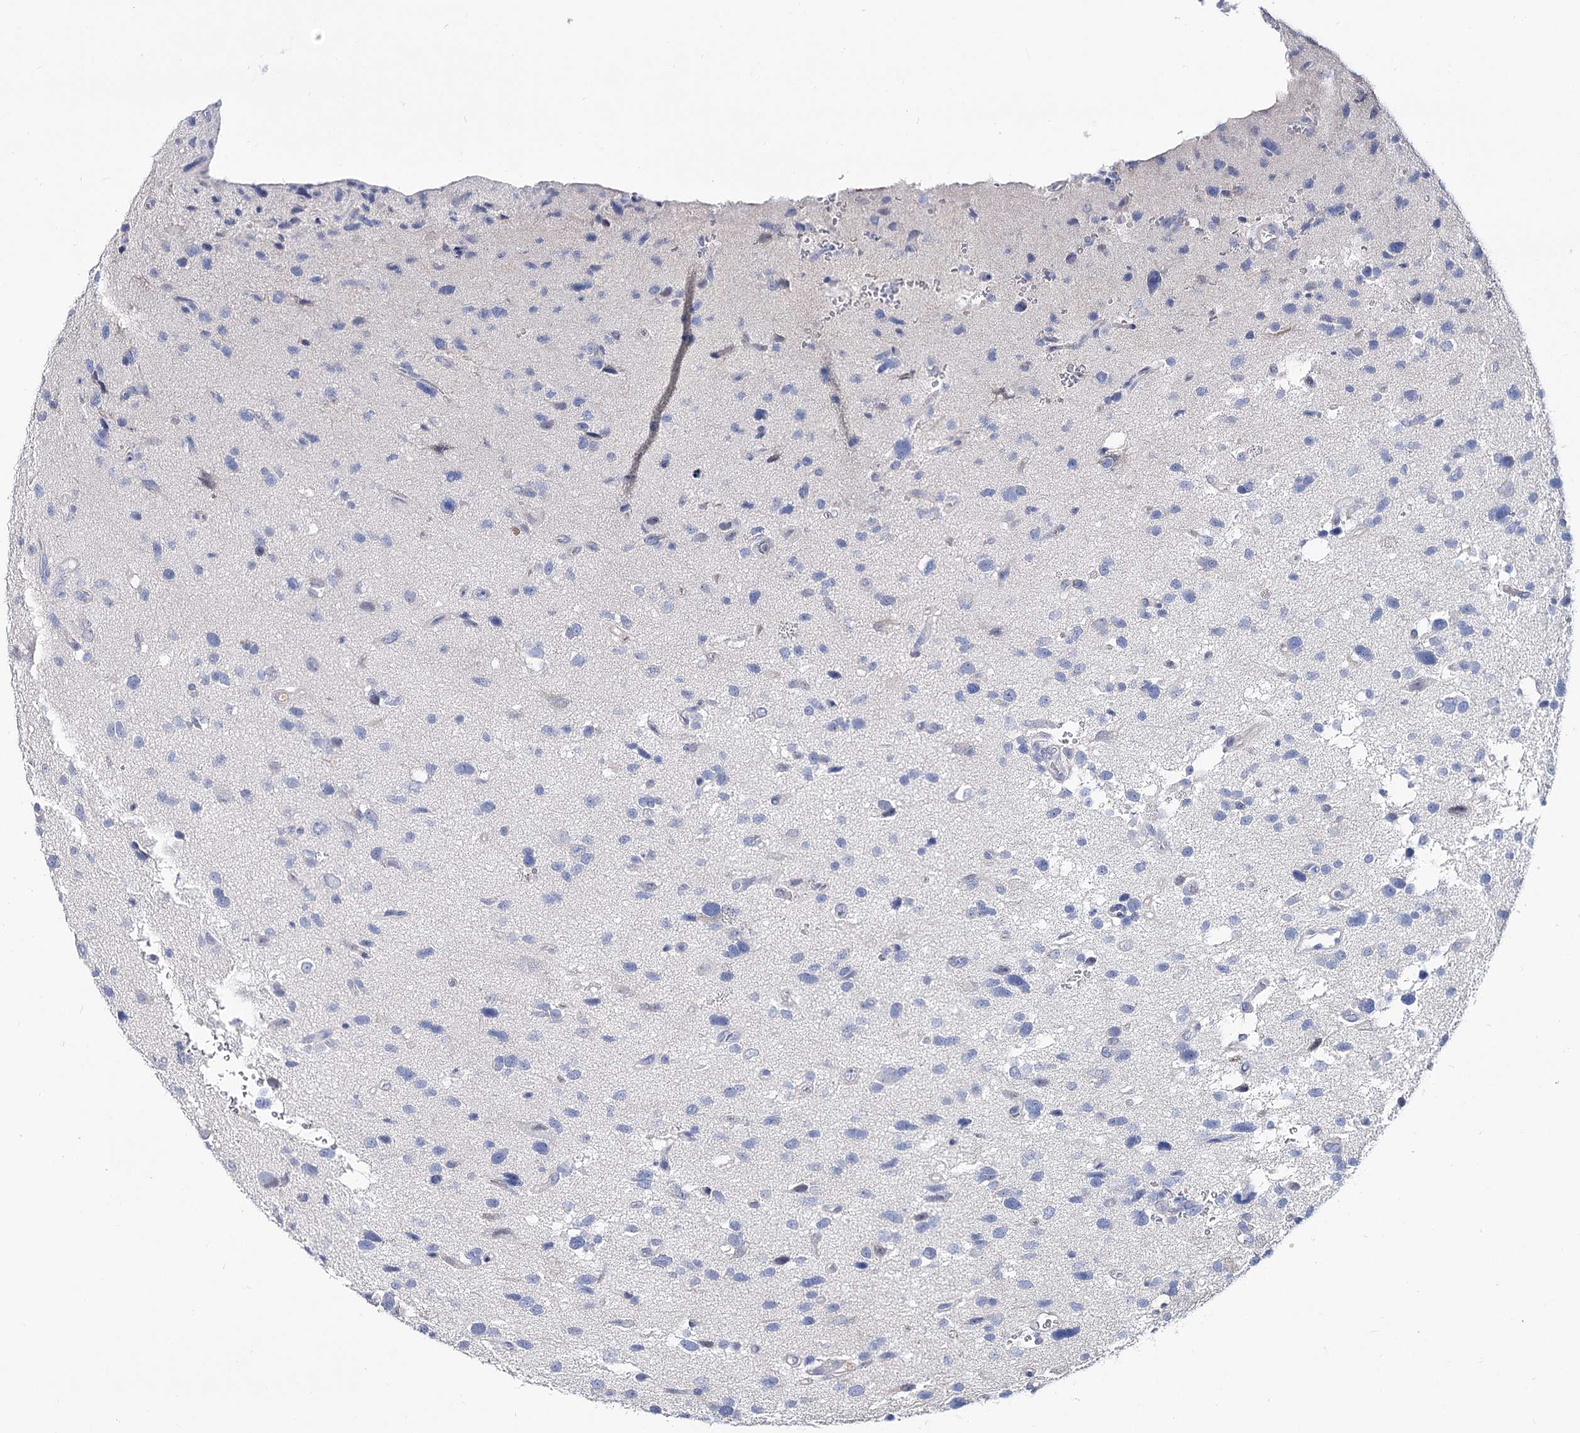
{"staining": {"intensity": "negative", "quantity": "none", "location": "none"}, "tissue": "glioma", "cell_type": "Tumor cells", "image_type": "cancer", "snomed": [{"axis": "morphology", "description": "Glioma, malignant, High grade"}, {"axis": "topography", "description": "Brain"}], "caption": "The immunohistochemistry (IHC) image has no significant positivity in tumor cells of malignant glioma (high-grade) tissue.", "gene": "UGP2", "patient": {"sex": "male", "age": 33}}